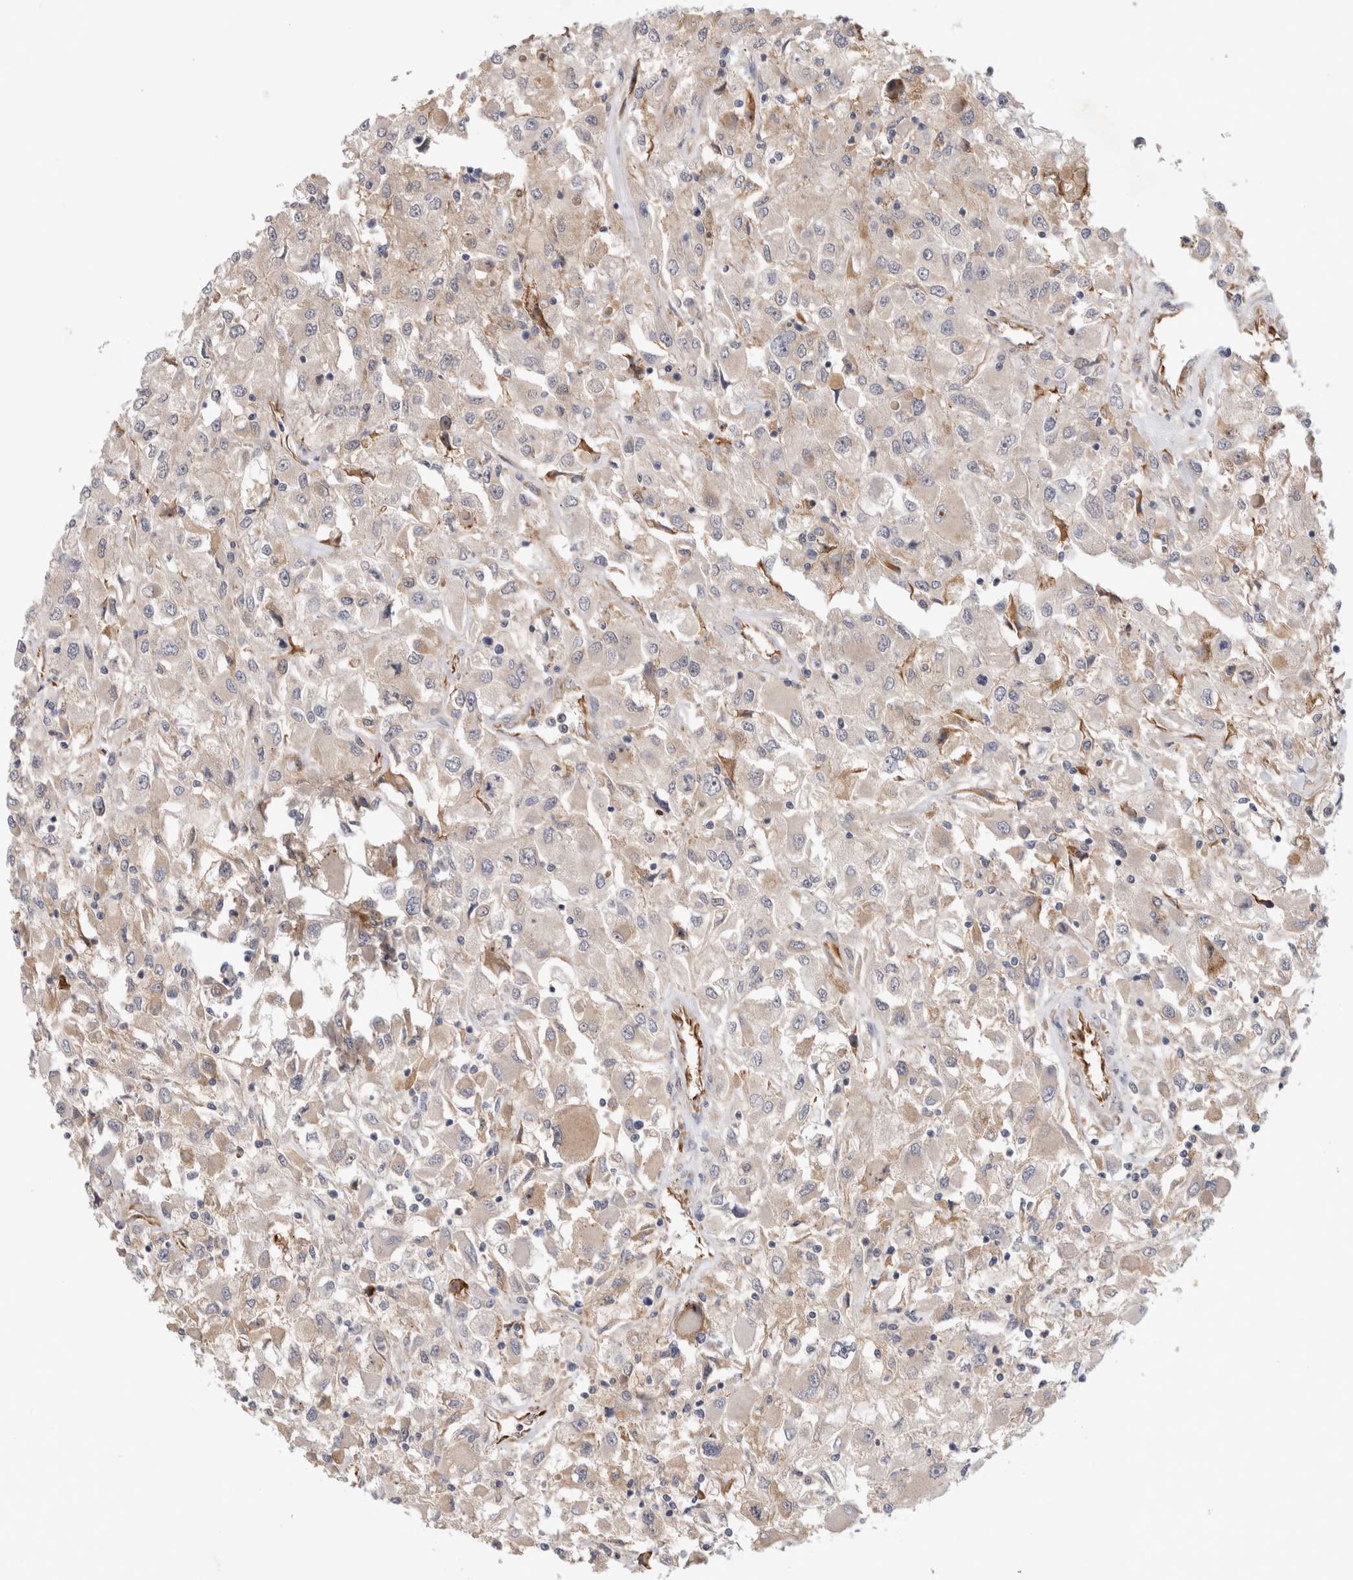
{"staining": {"intensity": "weak", "quantity": ">75%", "location": "cytoplasmic/membranous"}, "tissue": "renal cancer", "cell_type": "Tumor cells", "image_type": "cancer", "snomed": [{"axis": "morphology", "description": "Adenocarcinoma, NOS"}, {"axis": "topography", "description": "Kidney"}], "caption": "IHC image of neoplastic tissue: human renal cancer (adenocarcinoma) stained using immunohistochemistry (IHC) displays low levels of weak protein expression localized specifically in the cytoplasmic/membranous of tumor cells, appearing as a cytoplasmic/membranous brown color.", "gene": "PGM1", "patient": {"sex": "female", "age": 52}}